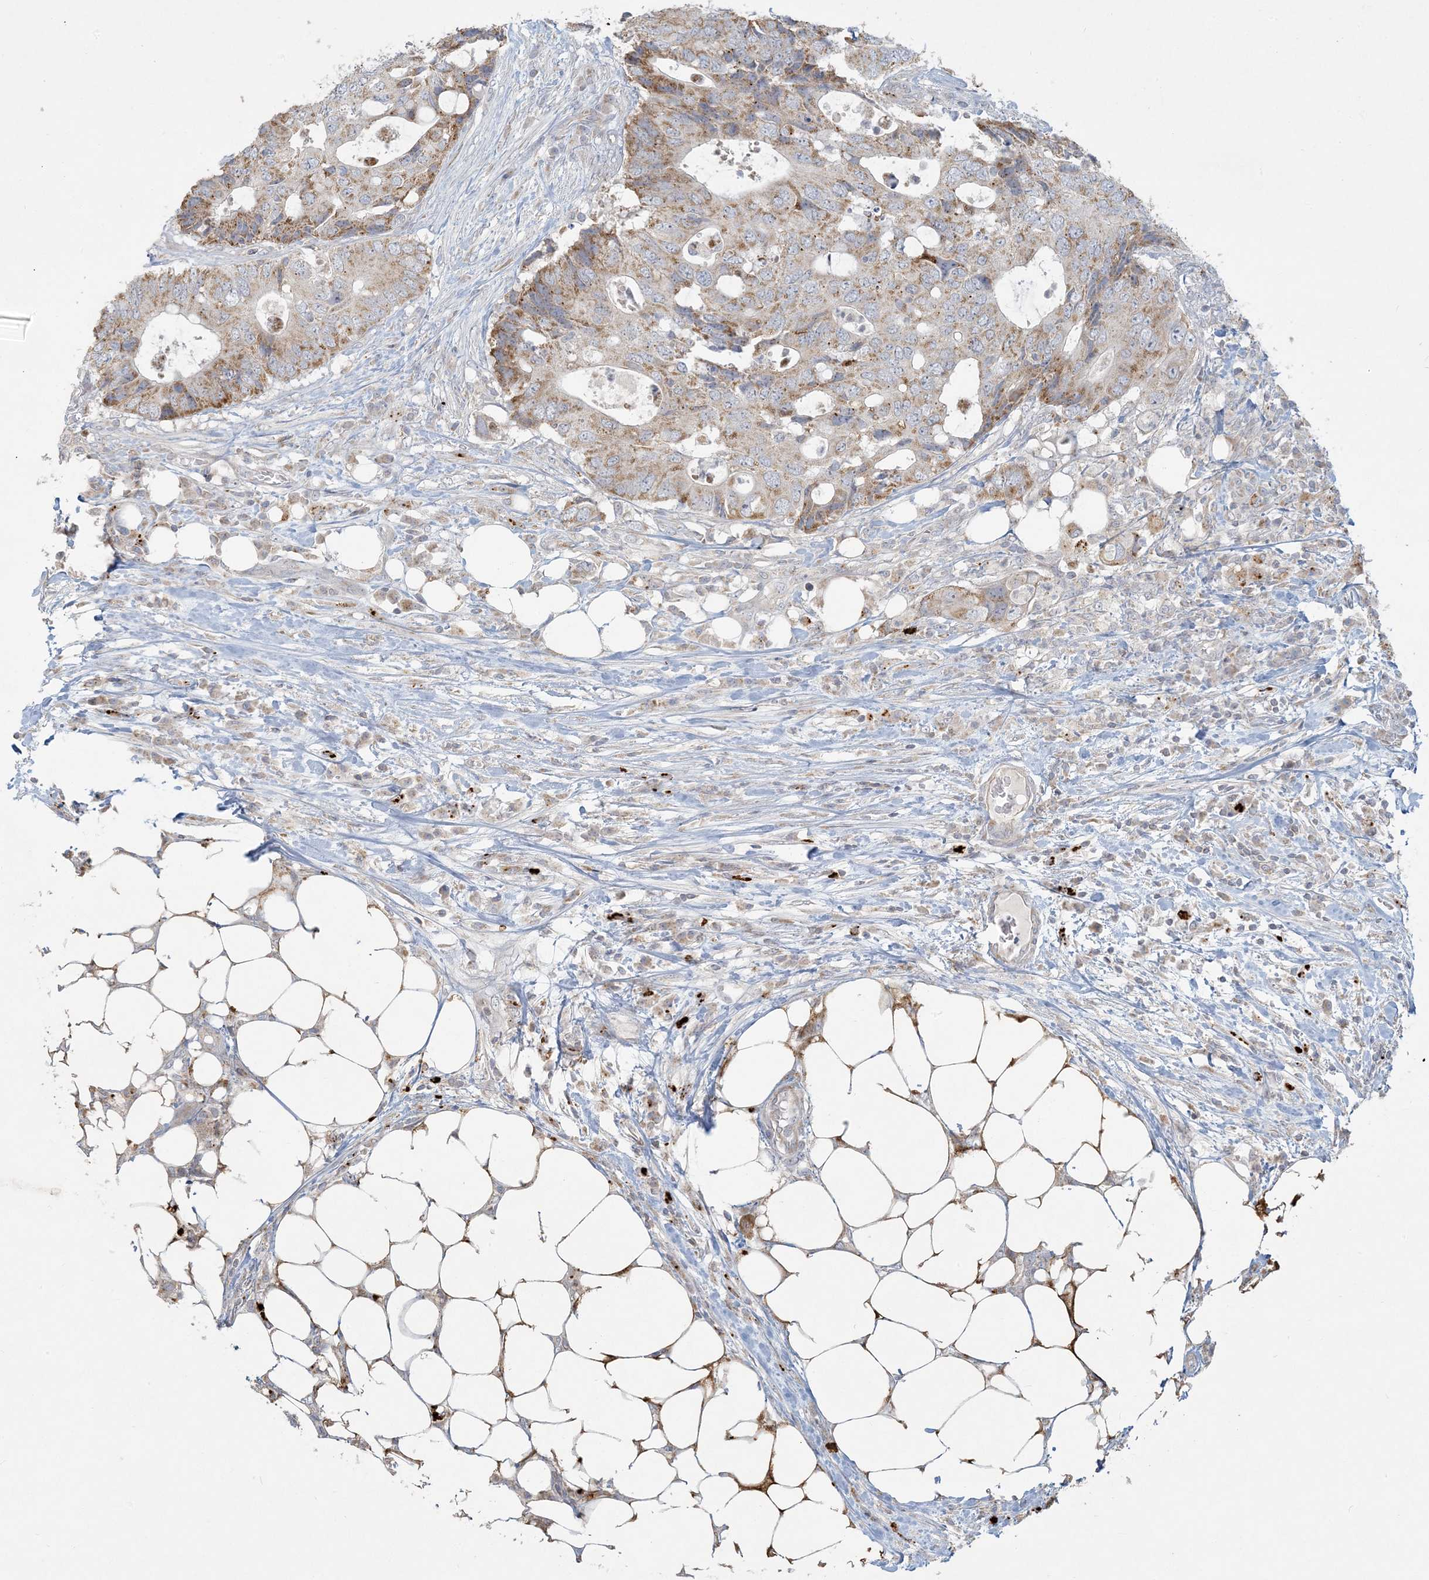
{"staining": {"intensity": "moderate", "quantity": "25%-75%", "location": "cytoplasmic/membranous"}, "tissue": "colorectal cancer", "cell_type": "Tumor cells", "image_type": "cancer", "snomed": [{"axis": "morphology", "description": "Adenocarcinoma, NOS"}, {"axis": "topography", "description": "Colon"}], "caption": "There is medium levels of moderate cytoplasmic/membranous staining in tumor cells of adenocarcinoma (colorectal), as demonstrated by immunohistochemical staining (brown color).", "gene": "MCAT", "patient": {"sex": "male", "age": 71}}